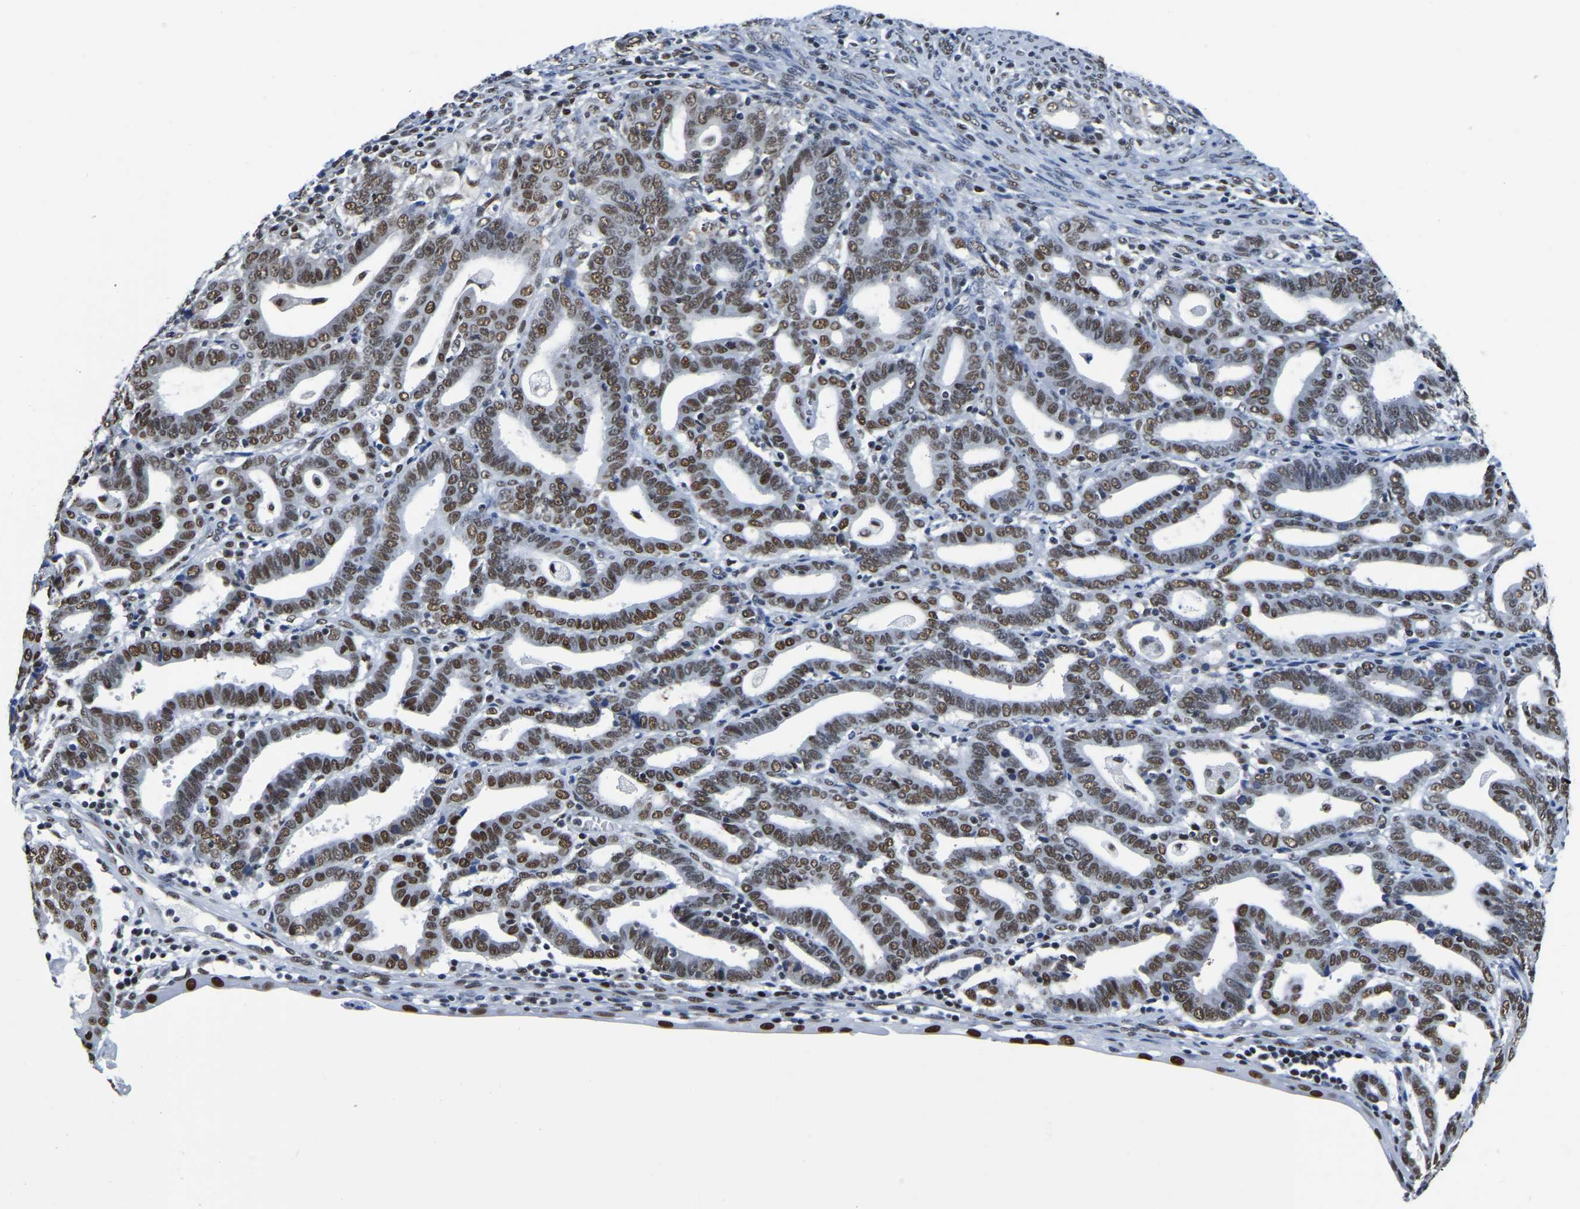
{"staining": {"intensity": "moderate", "quantity": ">75%", "location": "nuclear"}, "tissue": "endometrial cancer", "cell_type": "Tumor cells", "image_type": "cancer", "snomed": [{"axis": "morphology", "description": "Adenocarcinoma, NOS"}, {"axis": "topography", "description": "Uterus"}], "caption": "Immunohistochemical staining of human endometrial cancer (adenocarcinoma) reveals medium levels of moderate nuclear expression in about >75% of tumor cells. (Brightfield microscopy of DAB IHC at high magnification).", "gene": "UBA1", "patient": {"sex": "female", "age": 83}}